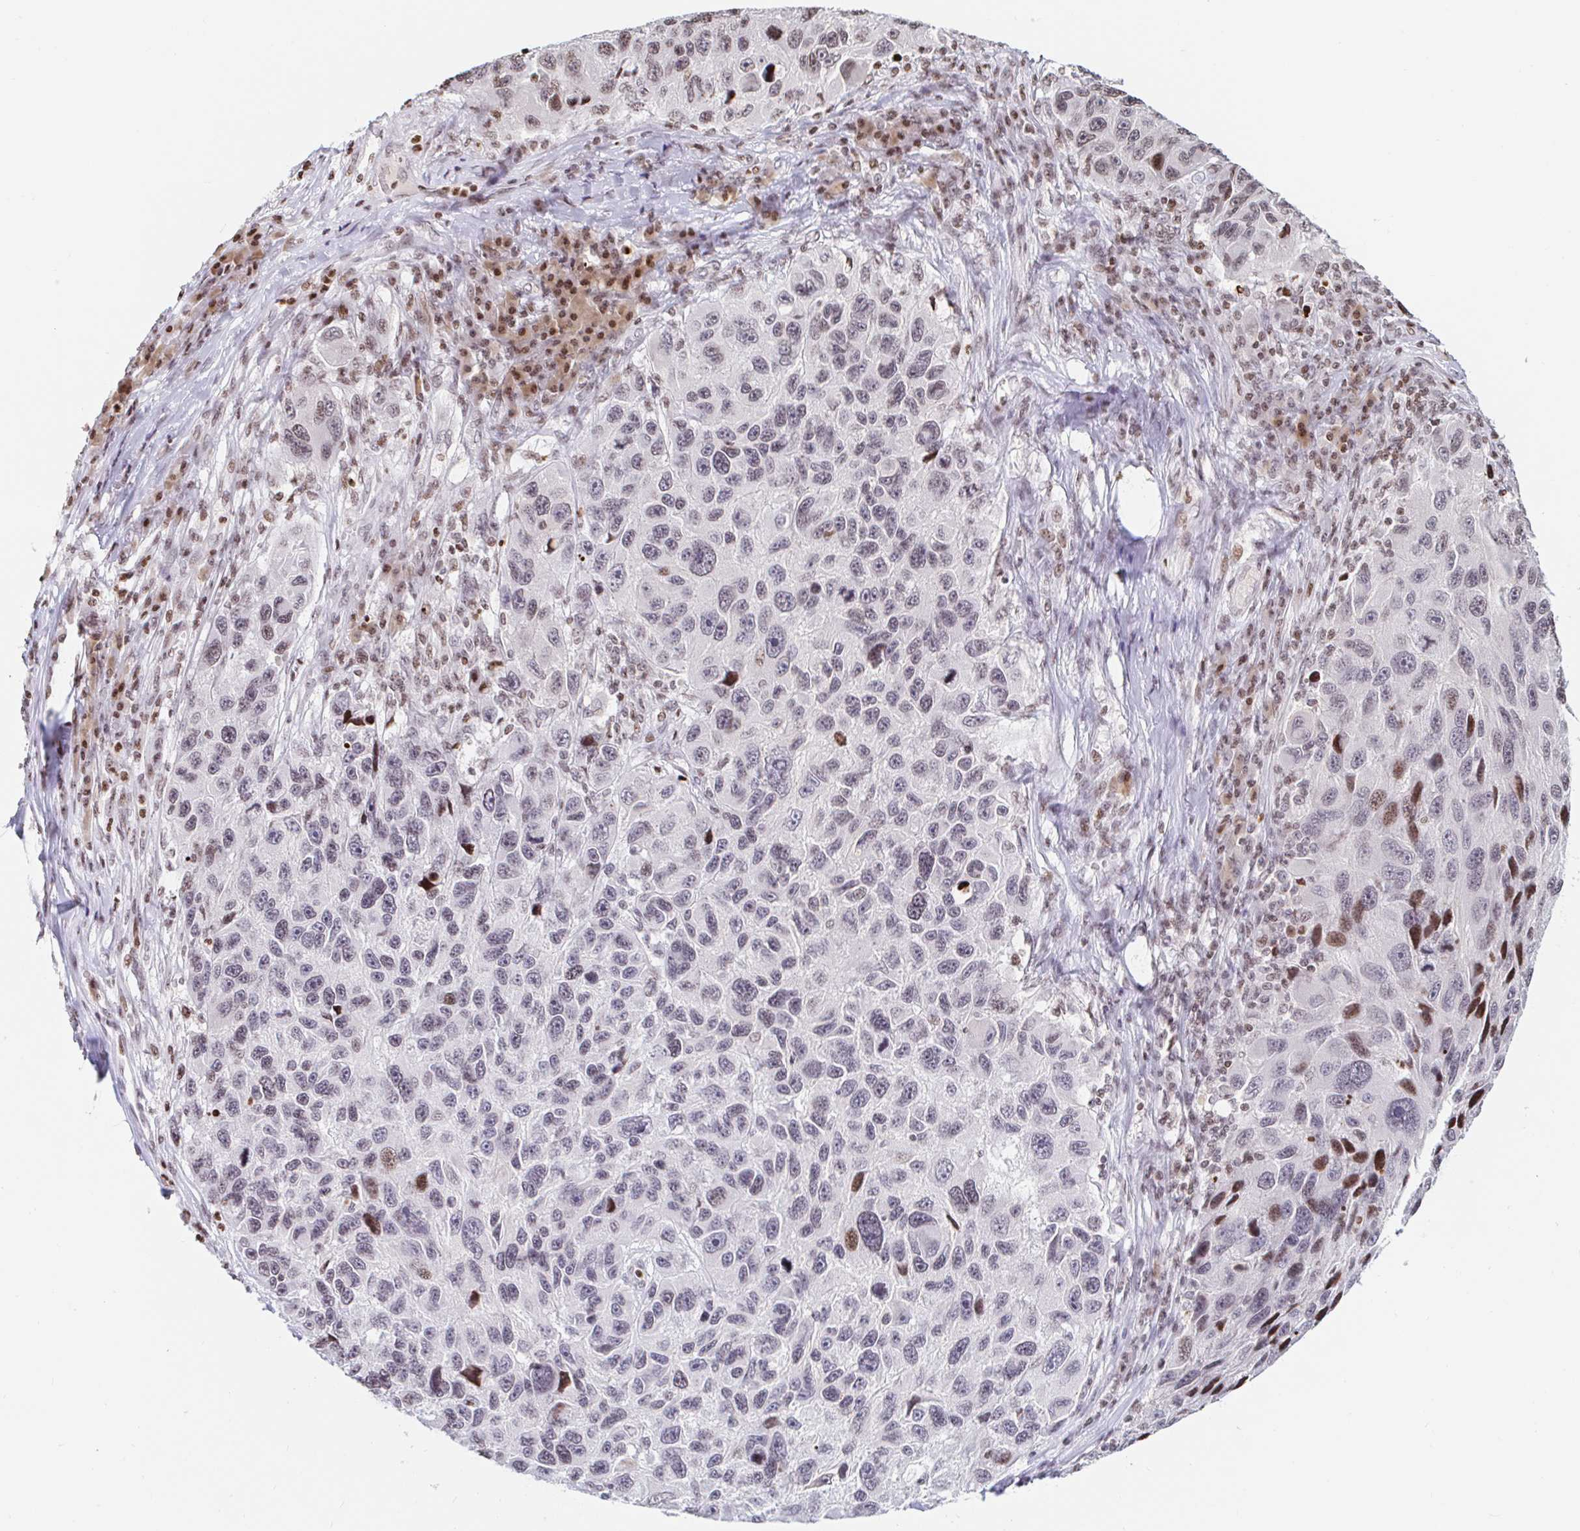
{"staining": {"intensity": "moderate", "quantity": "<25%", "location": "nuclear"}, "tissue": "melanoma", "cell_type": "Tumor cells", "image_type": "cancer", "snomed": [{"axis": "morphology", "description": "Malignant melanoma, NOS"}, {"axis": "topography", "description": "Skin"}], "caption": "Moderate nuclear staining is identified in approximately <25% of tumor cells in melanoma.", "gene": "HOXC10", "patient": {"sex": "male", "age": 53}}